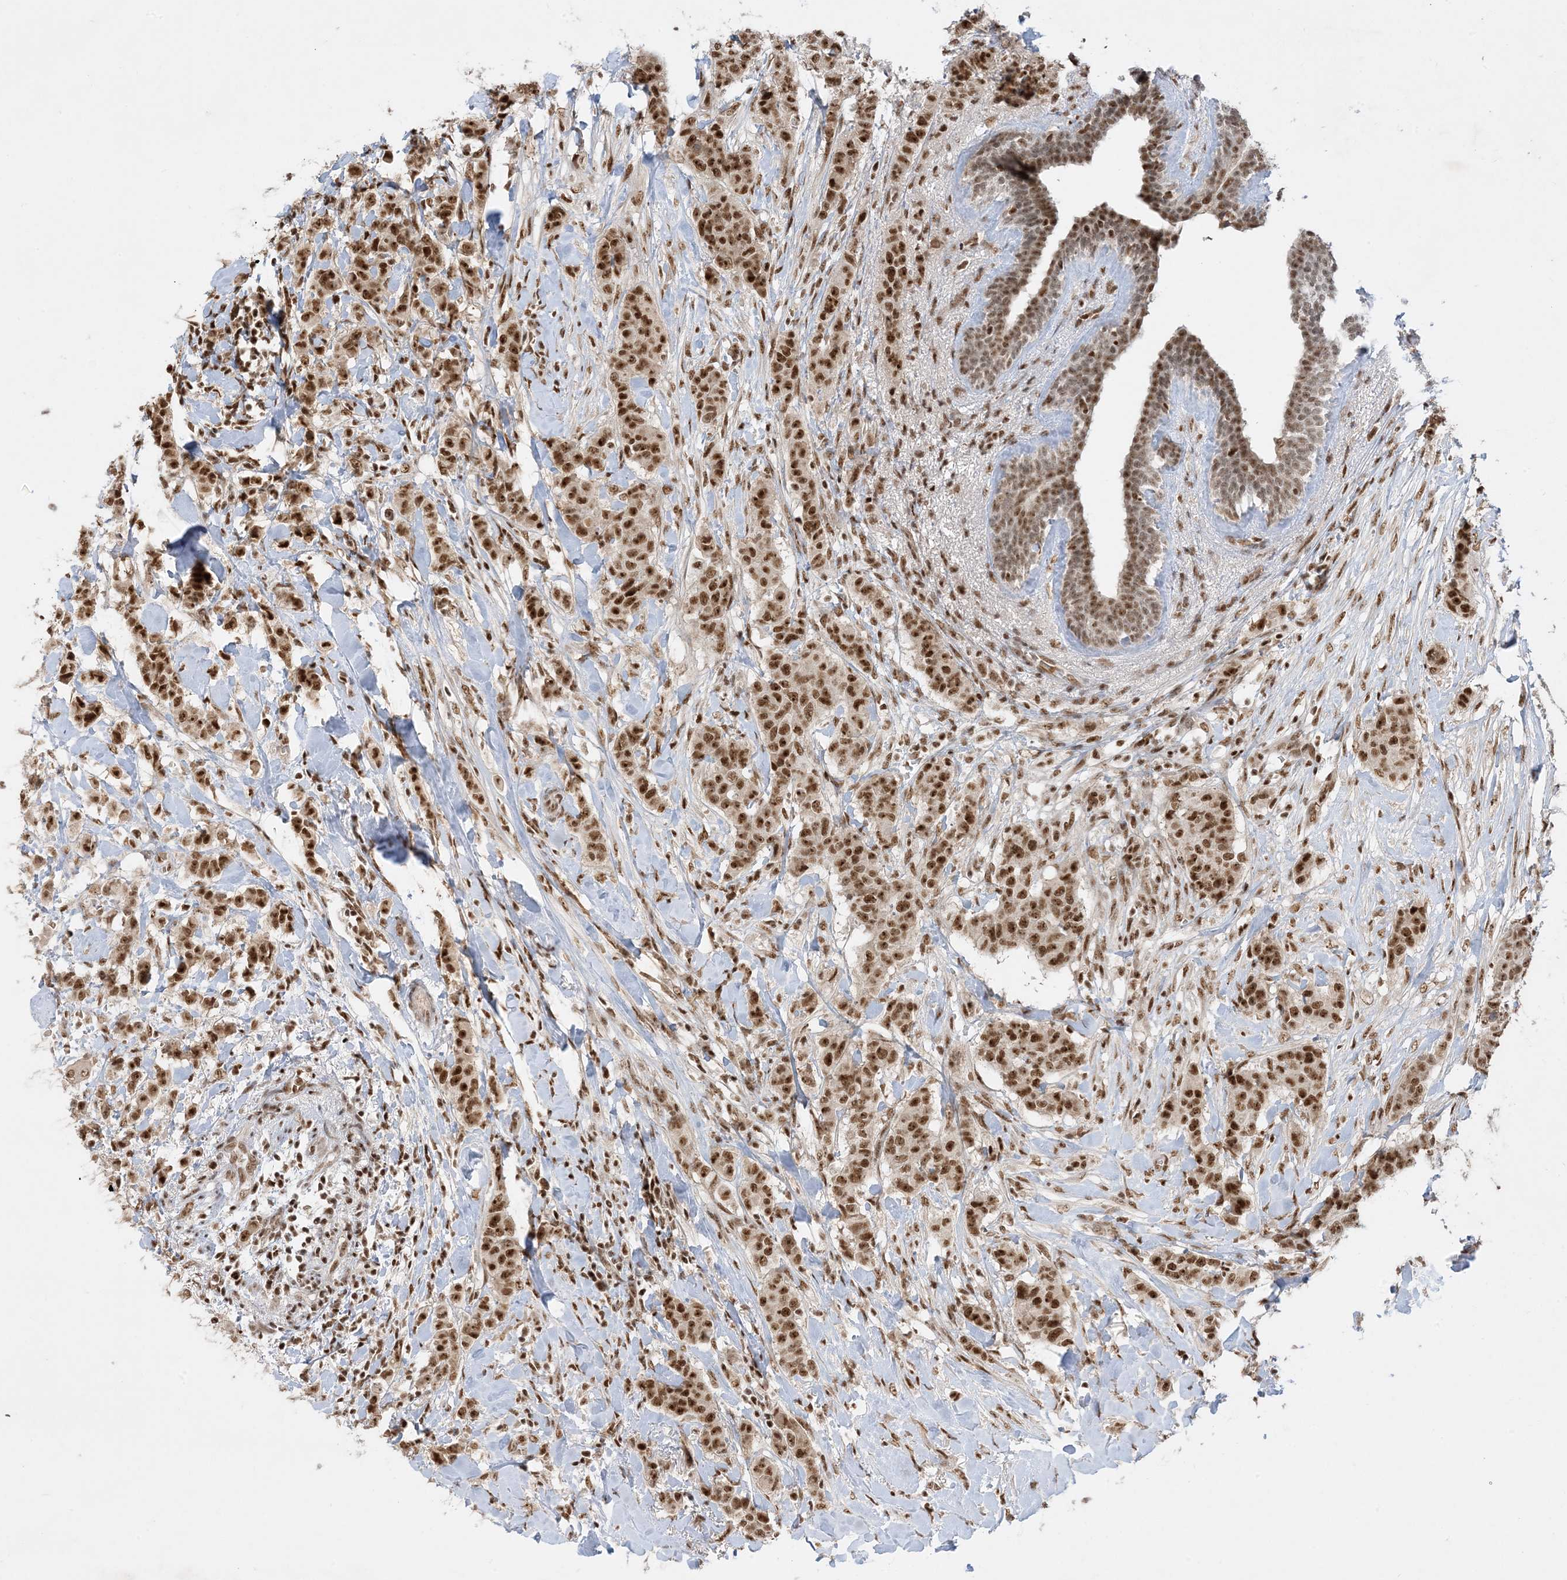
{"staining": {"intensity": "strong", "quantity": ">75%", "location": "nuclear"}, "tissue": "breast cancer", "cell_type": "Tumor cells", "image_type": "cancer", "snomed": [{"axis": "morphology", "description": "Duct carcinoma"}, {"axis": "topography", "description": "Breast"}], "caption": "Immunohistochemical staining of human infiltrating ductal carcinoma (breast) exhibits strong nuclear protein expression in approximately >75% of tumor cells. The staining was performed using DAB to visualize the protein expression in brown, while the nuclei were stained in blue with hematoxylin (Magnification: 20x).", "gene": "PPIL2", "patient": {"sex": "female", "age": 40}}